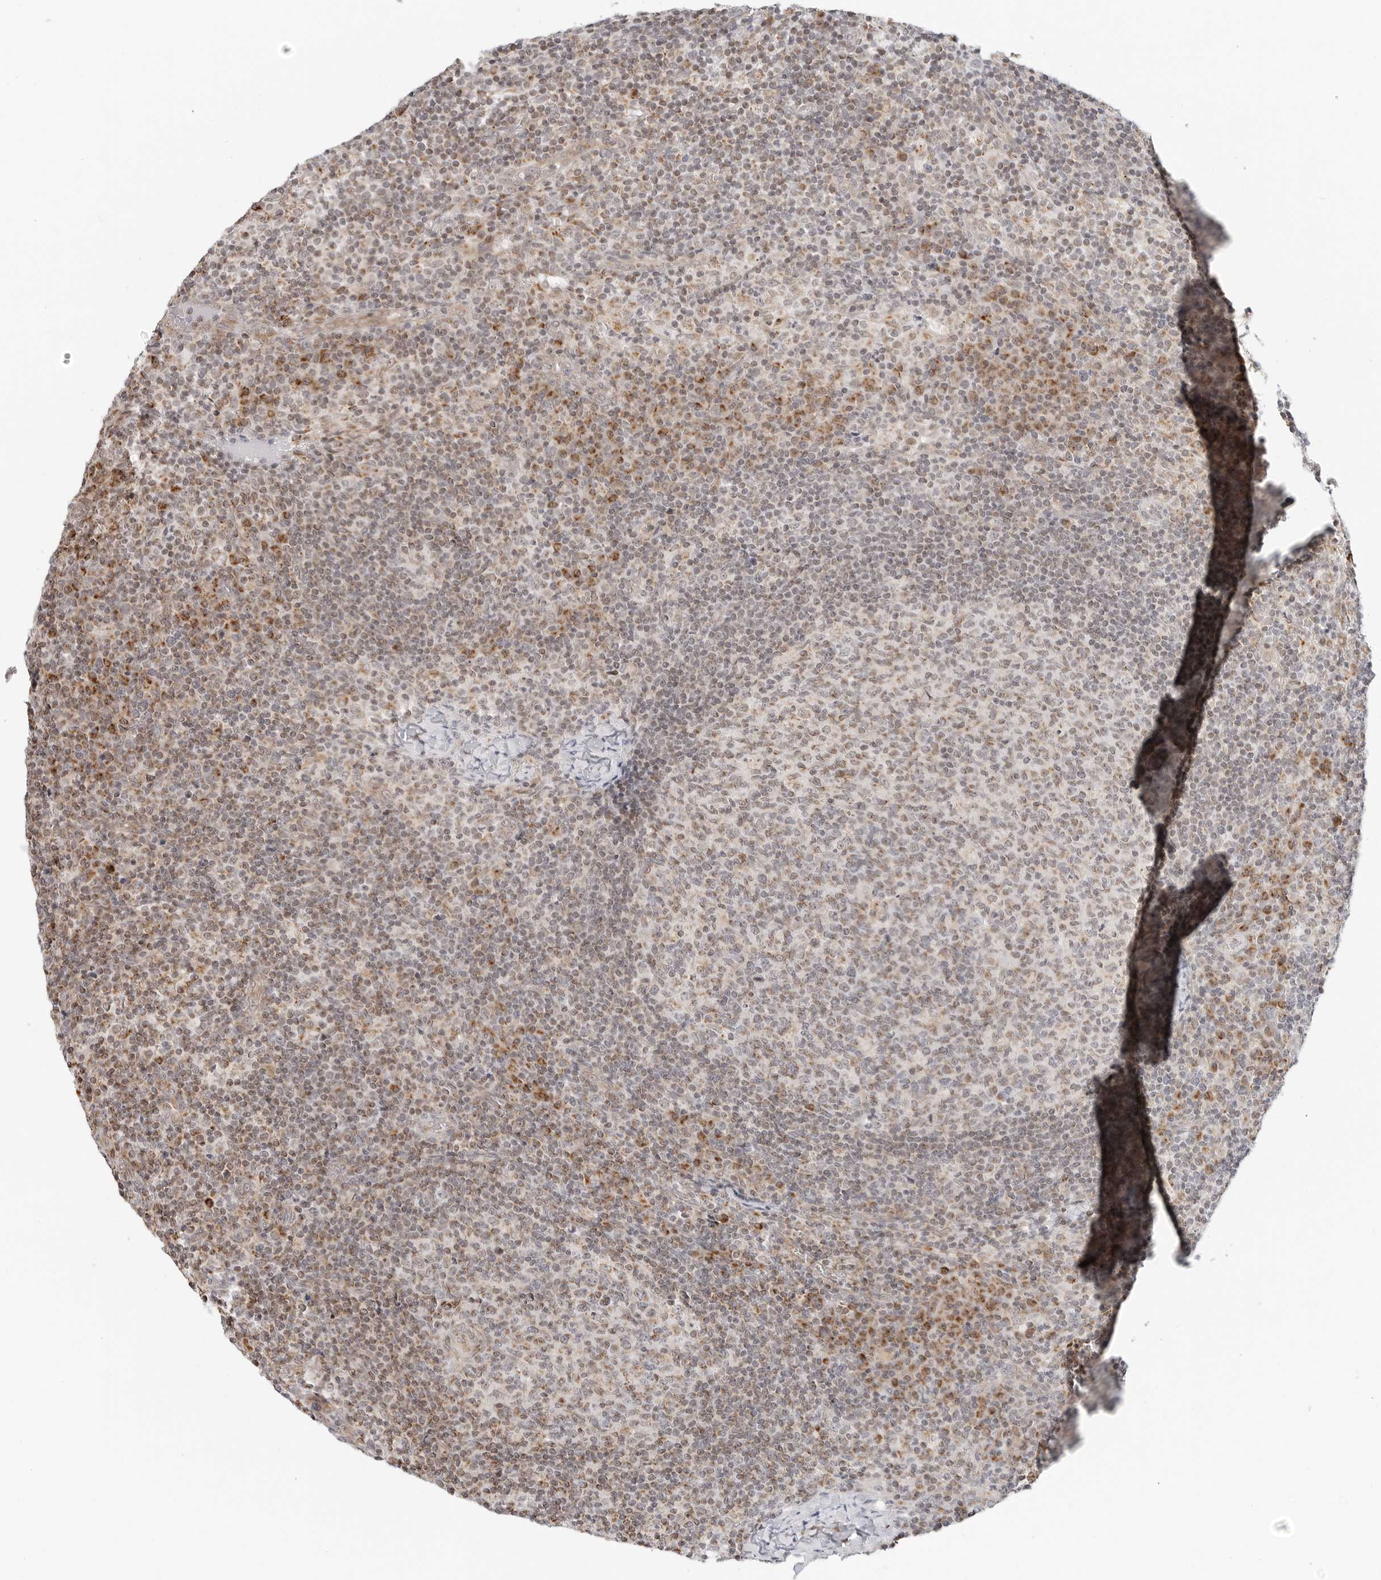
{"staining": {"intensity": "weak", "quantity": "25%-75%", "location": "cytoplasmic/membranous"}, "tissue": "lymph node", "cell_type": "Germinal center cells", "image_type": "normal", "snomed": [{"axis": "morphology", "description": "Normal tissue, NOS"}, {"axis": "morphology", "description": "Inflammation, NOS"}, {"axis": "topography", "description": "Lymph node"}], "caption": "About 25%-75% of germinal center cells in unremarkable human lymph node exhibit weak cytoplasmic/membranous protein positivity as visualized by brown immunohistochemical staining.", "gene": "POLR3GL", "patient": {"sex": "male", "age": 55}}